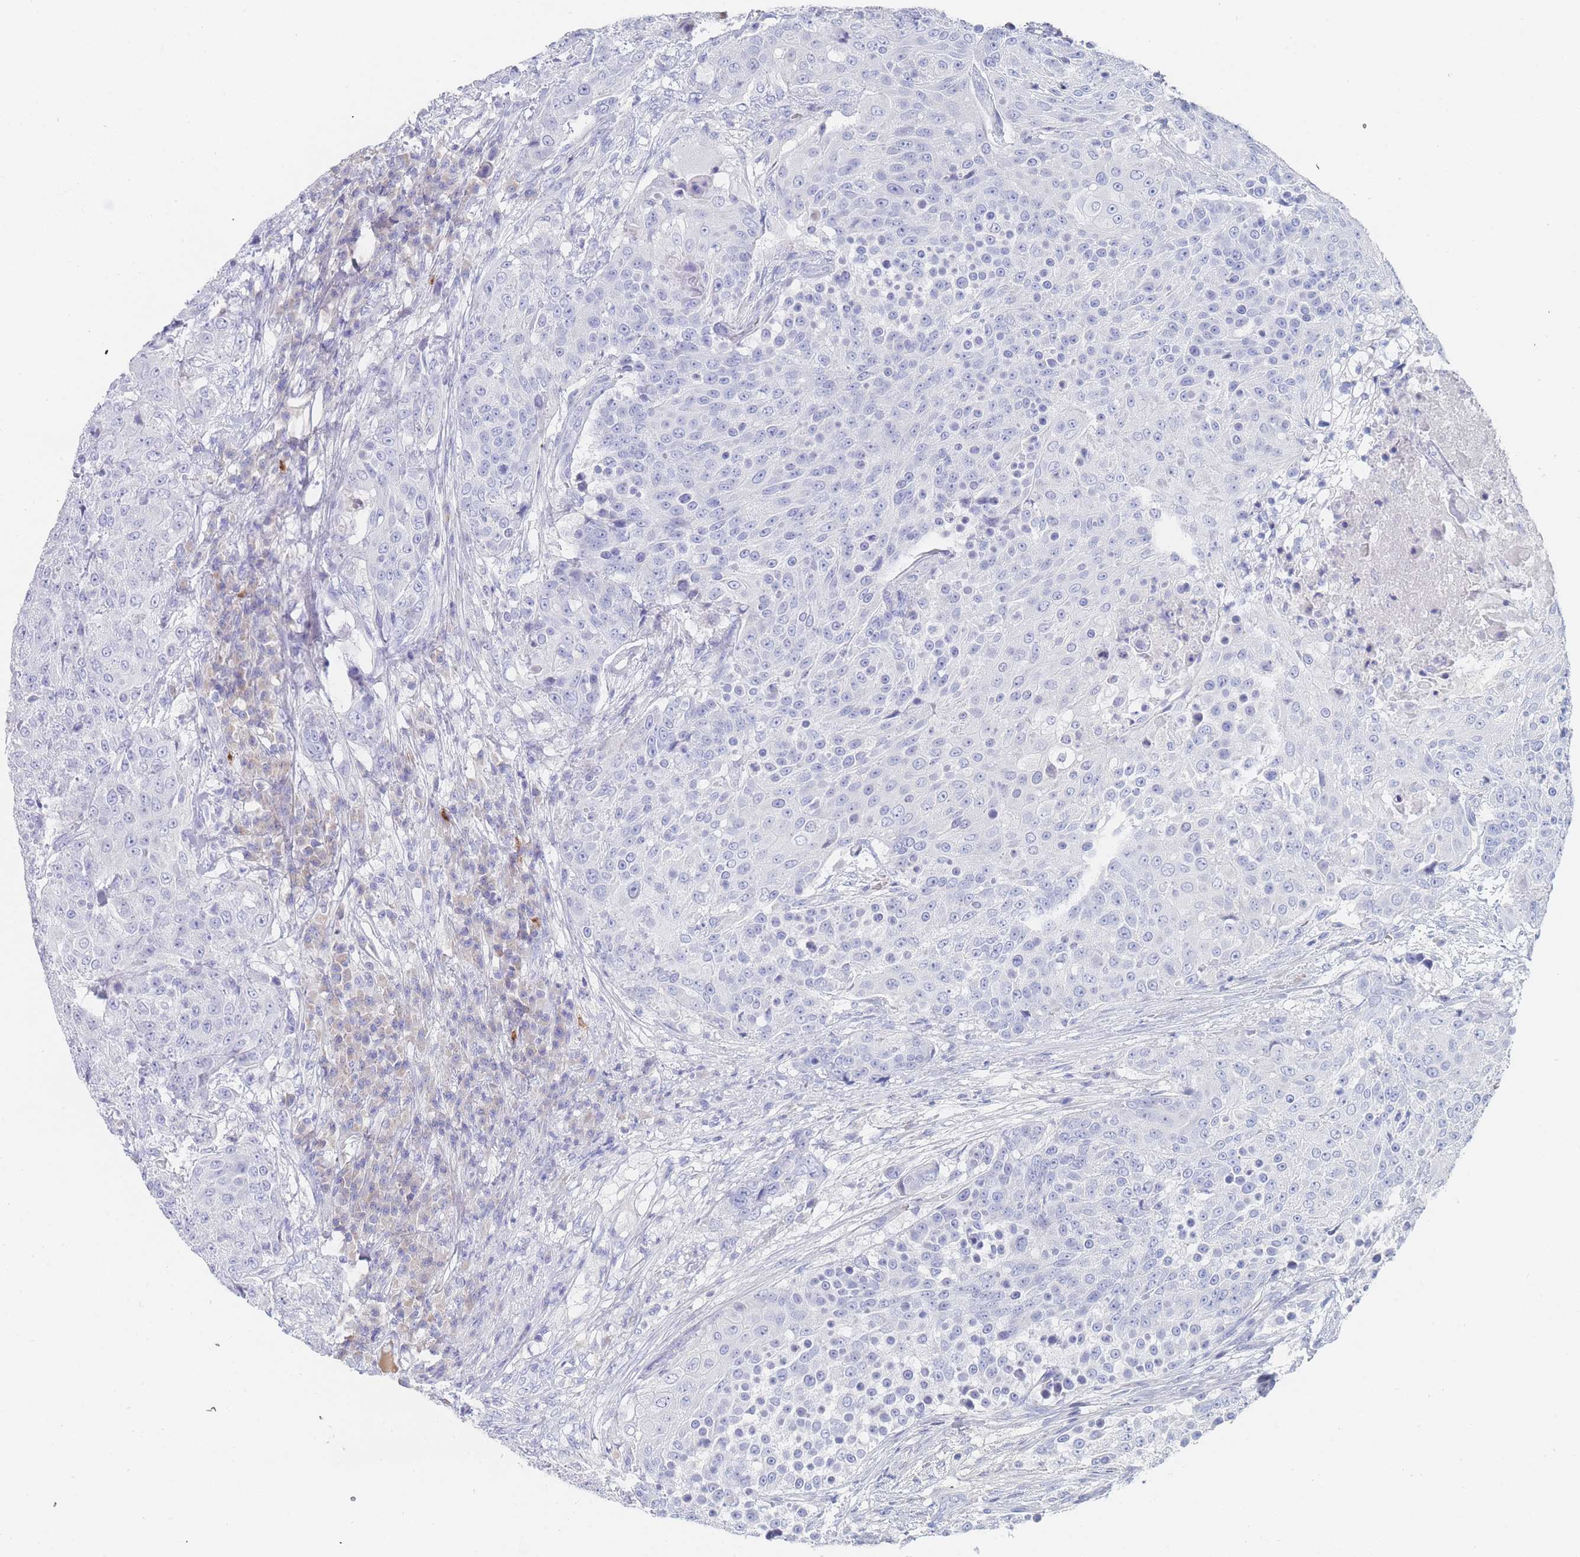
{"staining": {"intensity": "negative", "quantity": "none", "location": "none"}, "tissue": "urothelial cancer", "cell_type": "Tumor cells", "image_type": "cancer", "snomed": [{"axis": "morphology", "description": "Urothelial carcinoma, High grade"}, {"axis": "topography", "description": "Urinary bladder"}], "caption": "High power microscopy histopathology image of an IHC histopathology image of urothelial carcinoma (high-grade), revealing no significant expression in tumor cells.", "gene": "SLC25A35", "patient": {"sex": "female", "age": 63}}